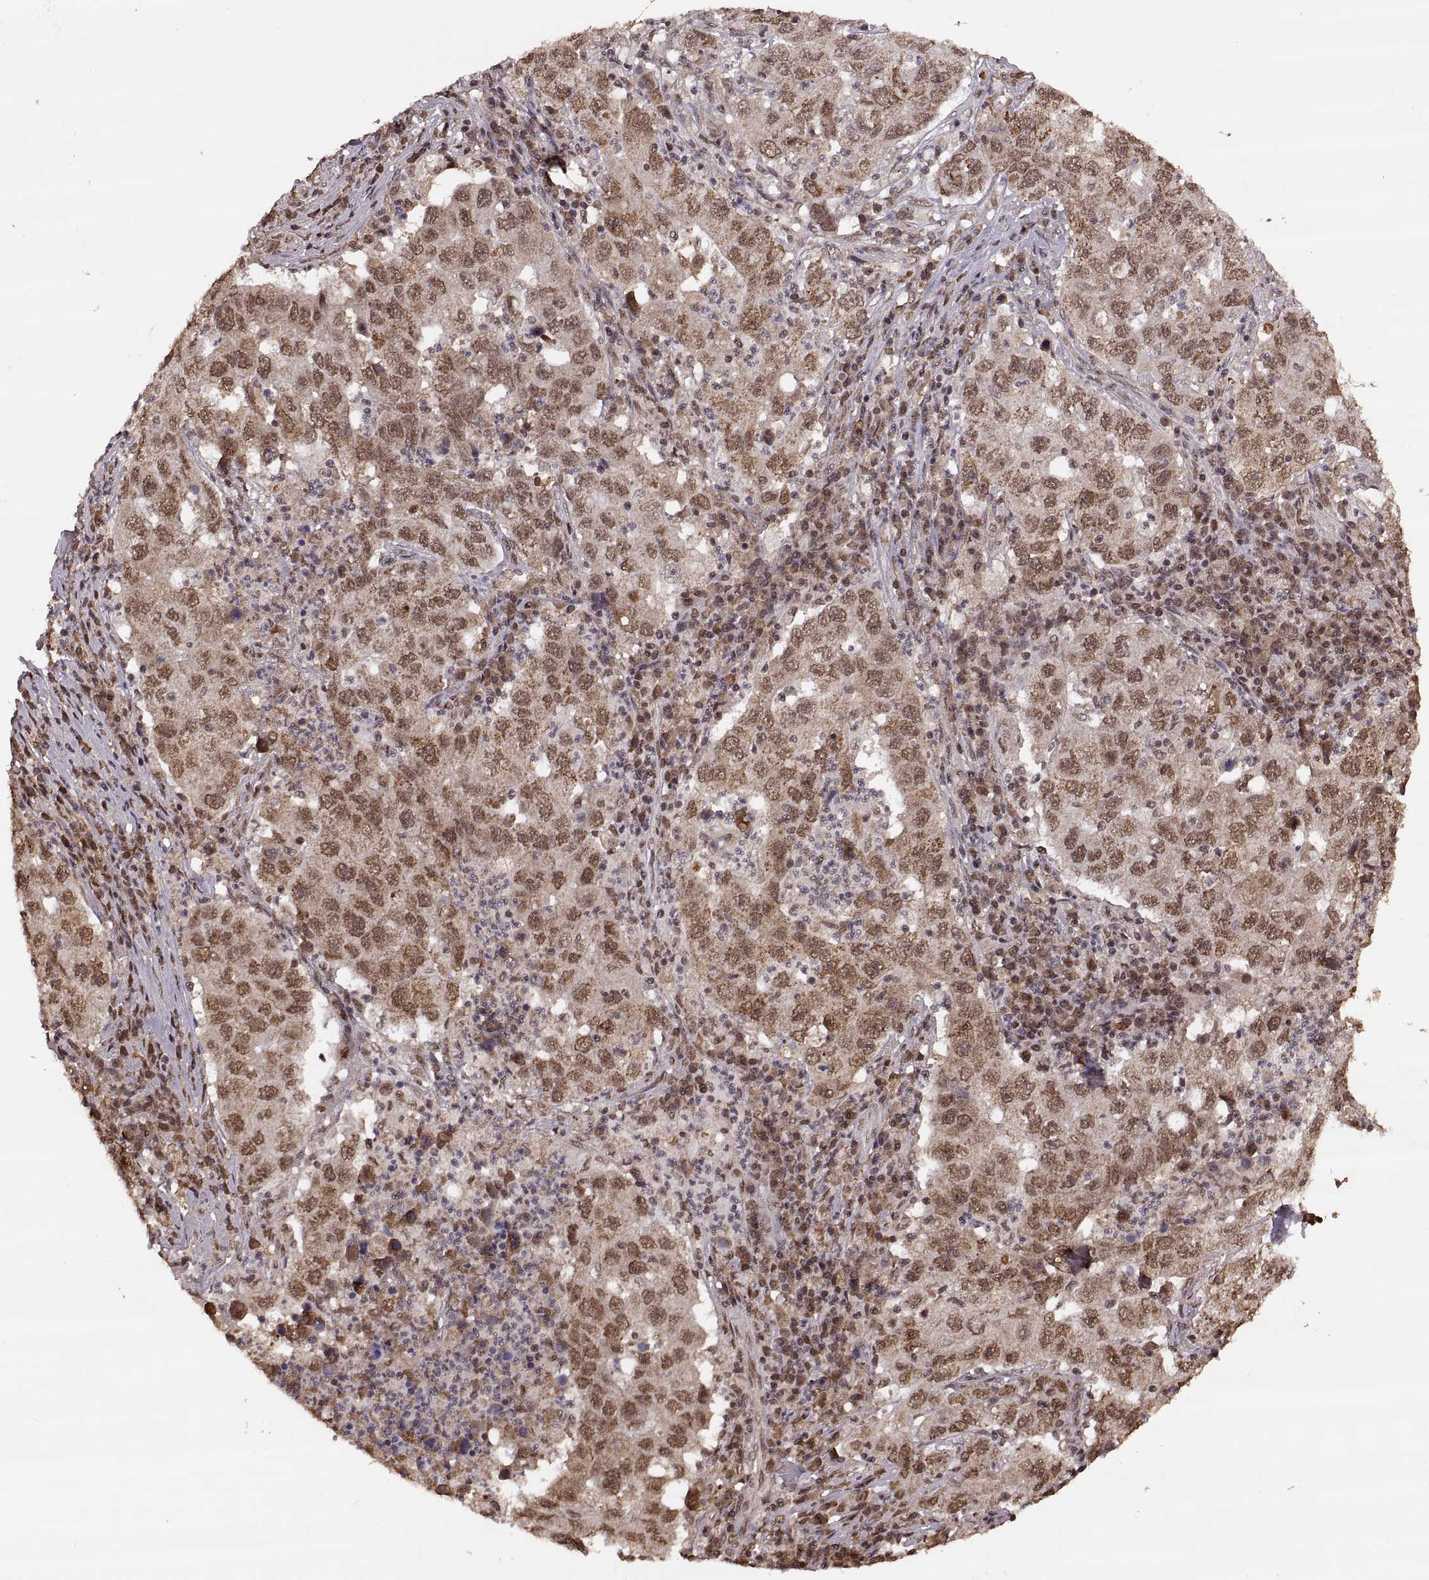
{"staining": {"intensity": "moderate", "quantity": ">75%", "location": "nuclear"}, "tissue": "lung cancer", "cell_type": "Tumor cells", "image_type": "cancer", "snomed": [{"axis": "morphology", "description": "Adenocarcinoma, NOS"}, {"axis": "topography", "description": "Lung"}], "caption": "Immunohistochemical staining of human lung cancer (adenocarcinoma) shows moderate nuclear protein expression in approximately >75% of tumor cells.", "gene": "RFT1", "patient": {"sex": "male", "age": 73}}